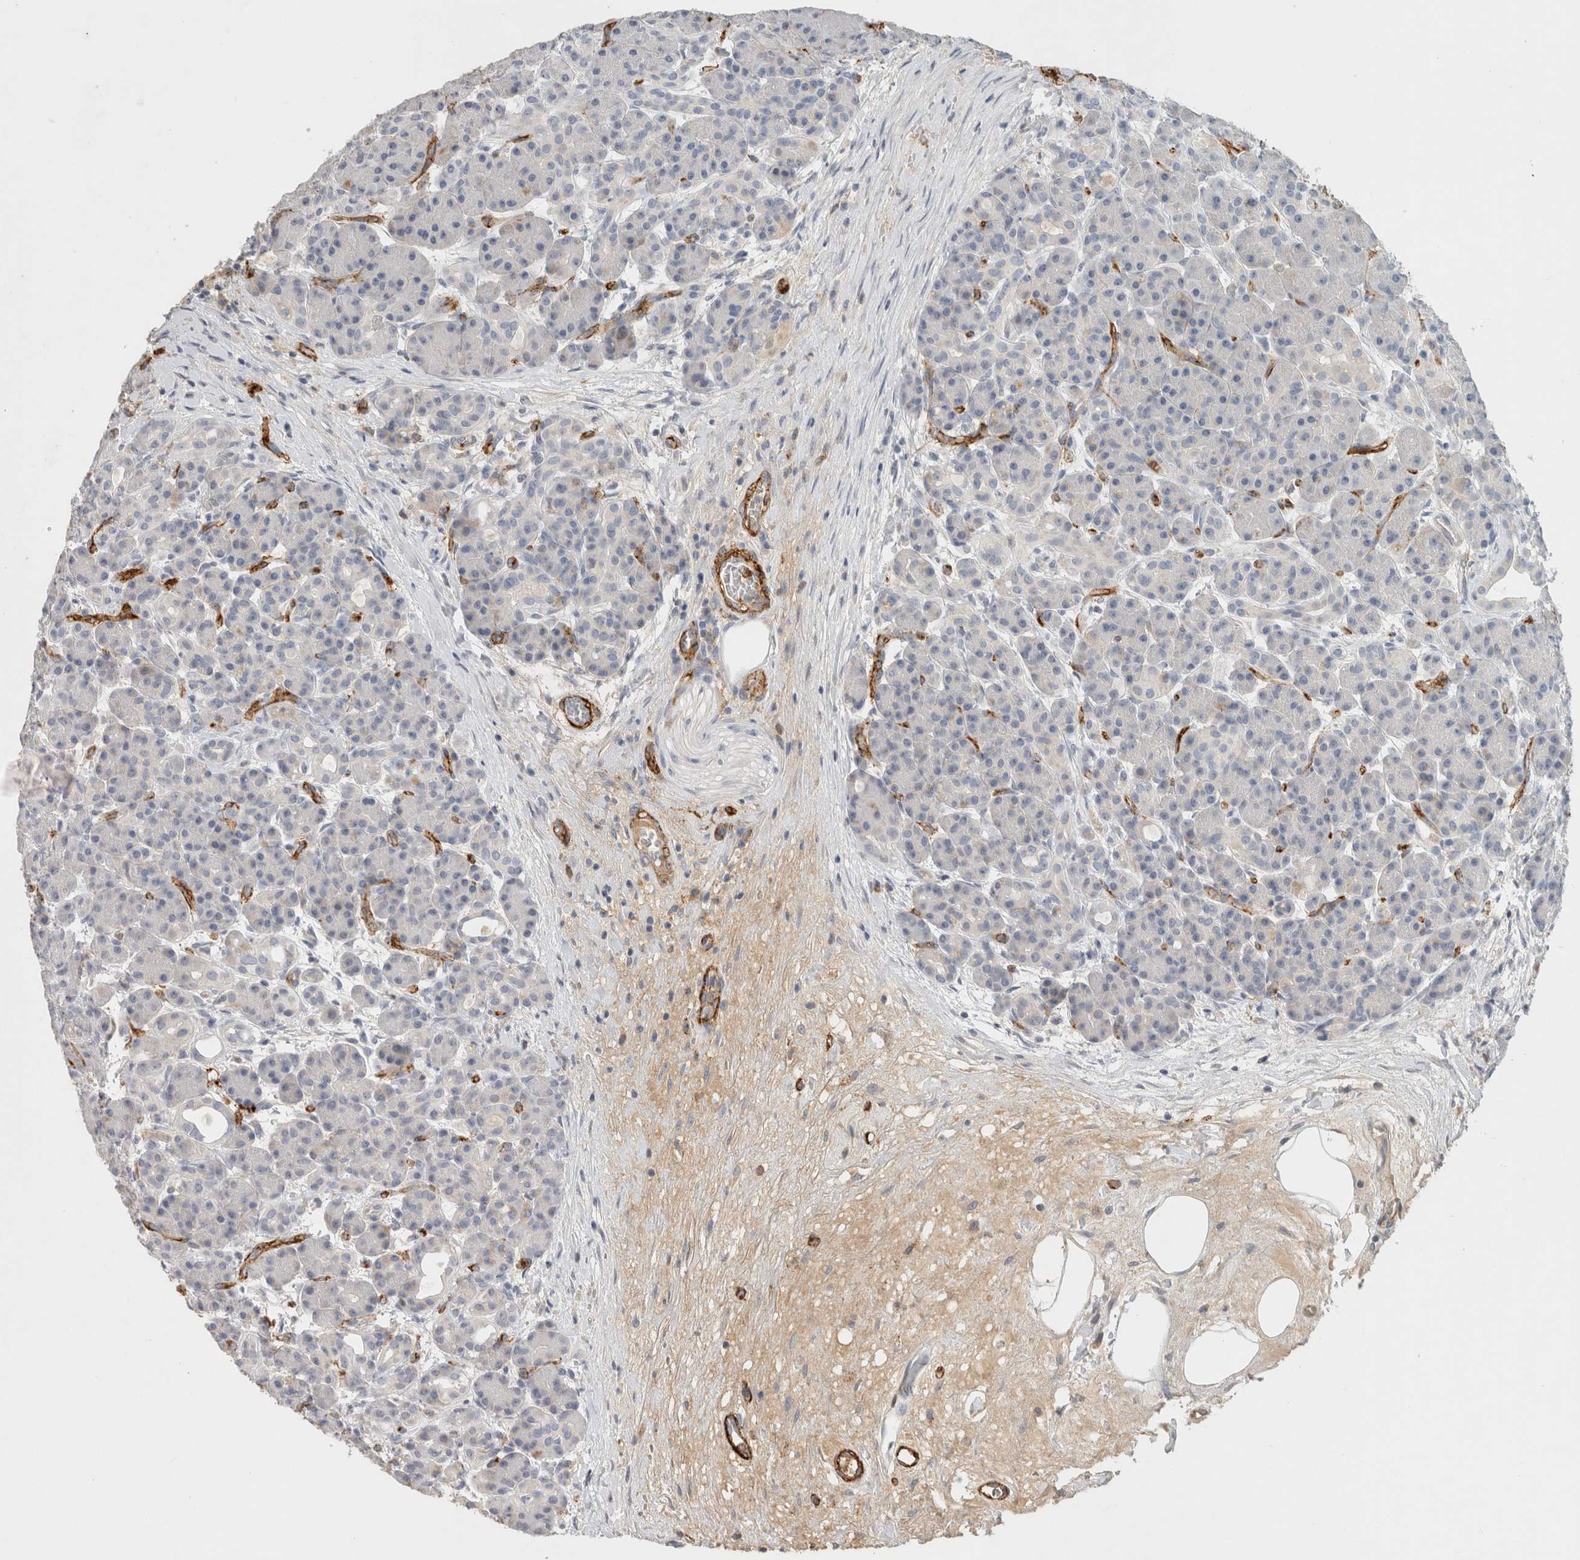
{"staining": {"intensity": "negative", "quantity": "none", "location": "none"}, "tissue": "pancreas", "cell_type": "Exocrine glandular cells", "image_type": "normal", "snomed": [{"axis": "morphology", "description": "Normal tissue, NOS"}, {"axis": "topography", "description": "Pancreas"}], "caption": "Histopathology image shows no protein expression in exocrine glandular cells of normal pancreas.", "gene": "CD36", "patient": {"sex": "male", "age": 63}}